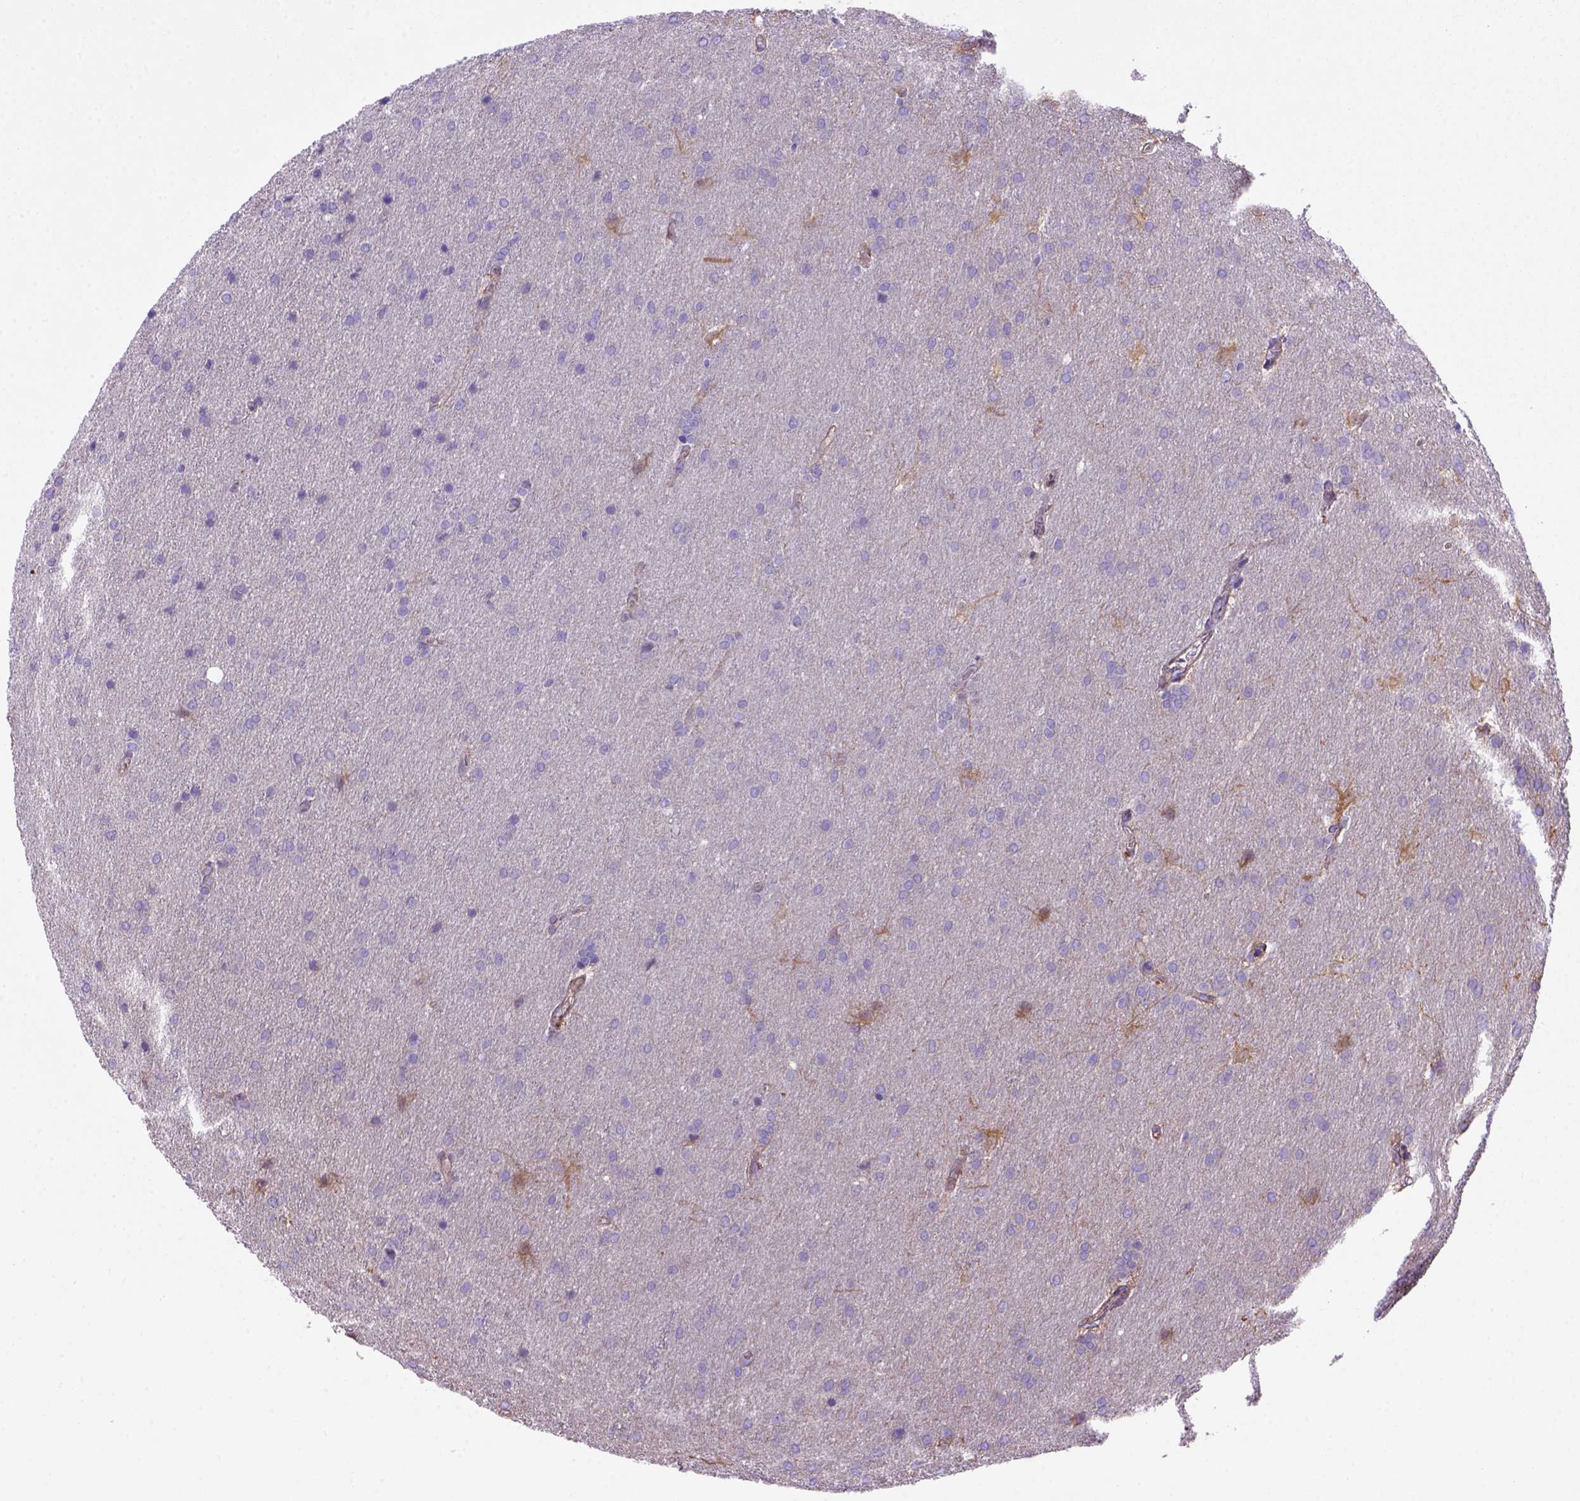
{"staining": {"intensity": "negative", "quantity": "none", "location": "none"}, "tissue": "glioma", "cell_type": "Tumor cells", "image_type": "cancer", "snomed": [{"axis": "morphology", "description": "Glioma, malignant, Low grade"}, {"axis": "topography", "description": "Brain"}], "caption": "An immunohistochemistry (IHC) photomicrograph of glioma is shown. There is no staining in tumor cells of glioma.", "gene": "PEX12", "patient": {"sex": "female", "age": 32}}